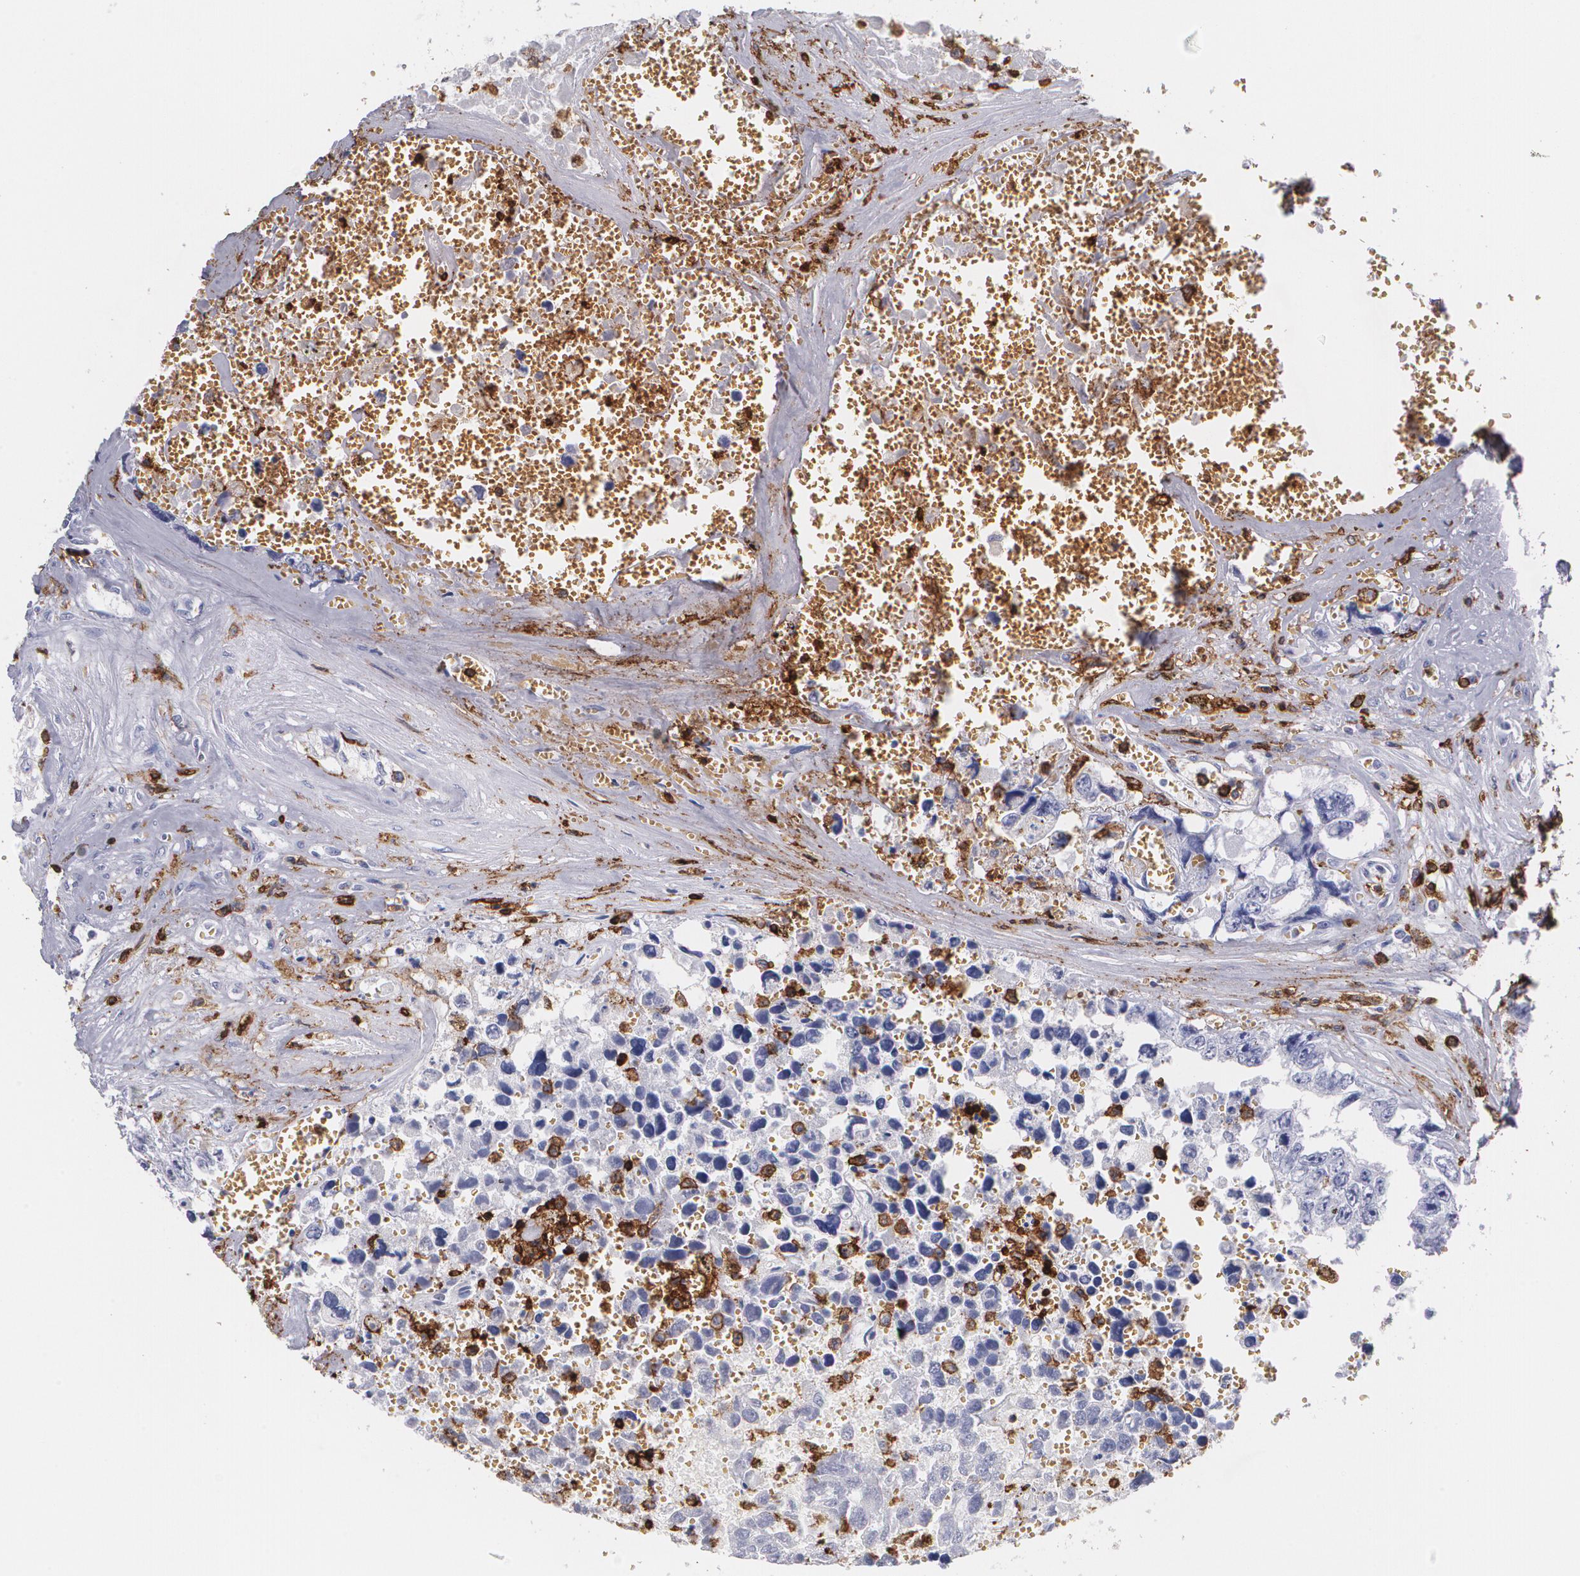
{"staining": {"intensity": "negative", "quantity": "none", "location": "none"}, "tissue": "testis cancer", "cell_type": "Tumor cells", "image_type": "cancer", "snomed": [{"axis": "morphology", "description": "Carcinoma, Embryonal, NOS"}, {"axis": "topography", "description": "Testis"}], "caption": "A photomicrograph of testis embryonal carcinoma stained for a protein shows no brown staining in tumor cells.", "gene": "PTPRC", "patient": {"sex": "male", "age": 31}}